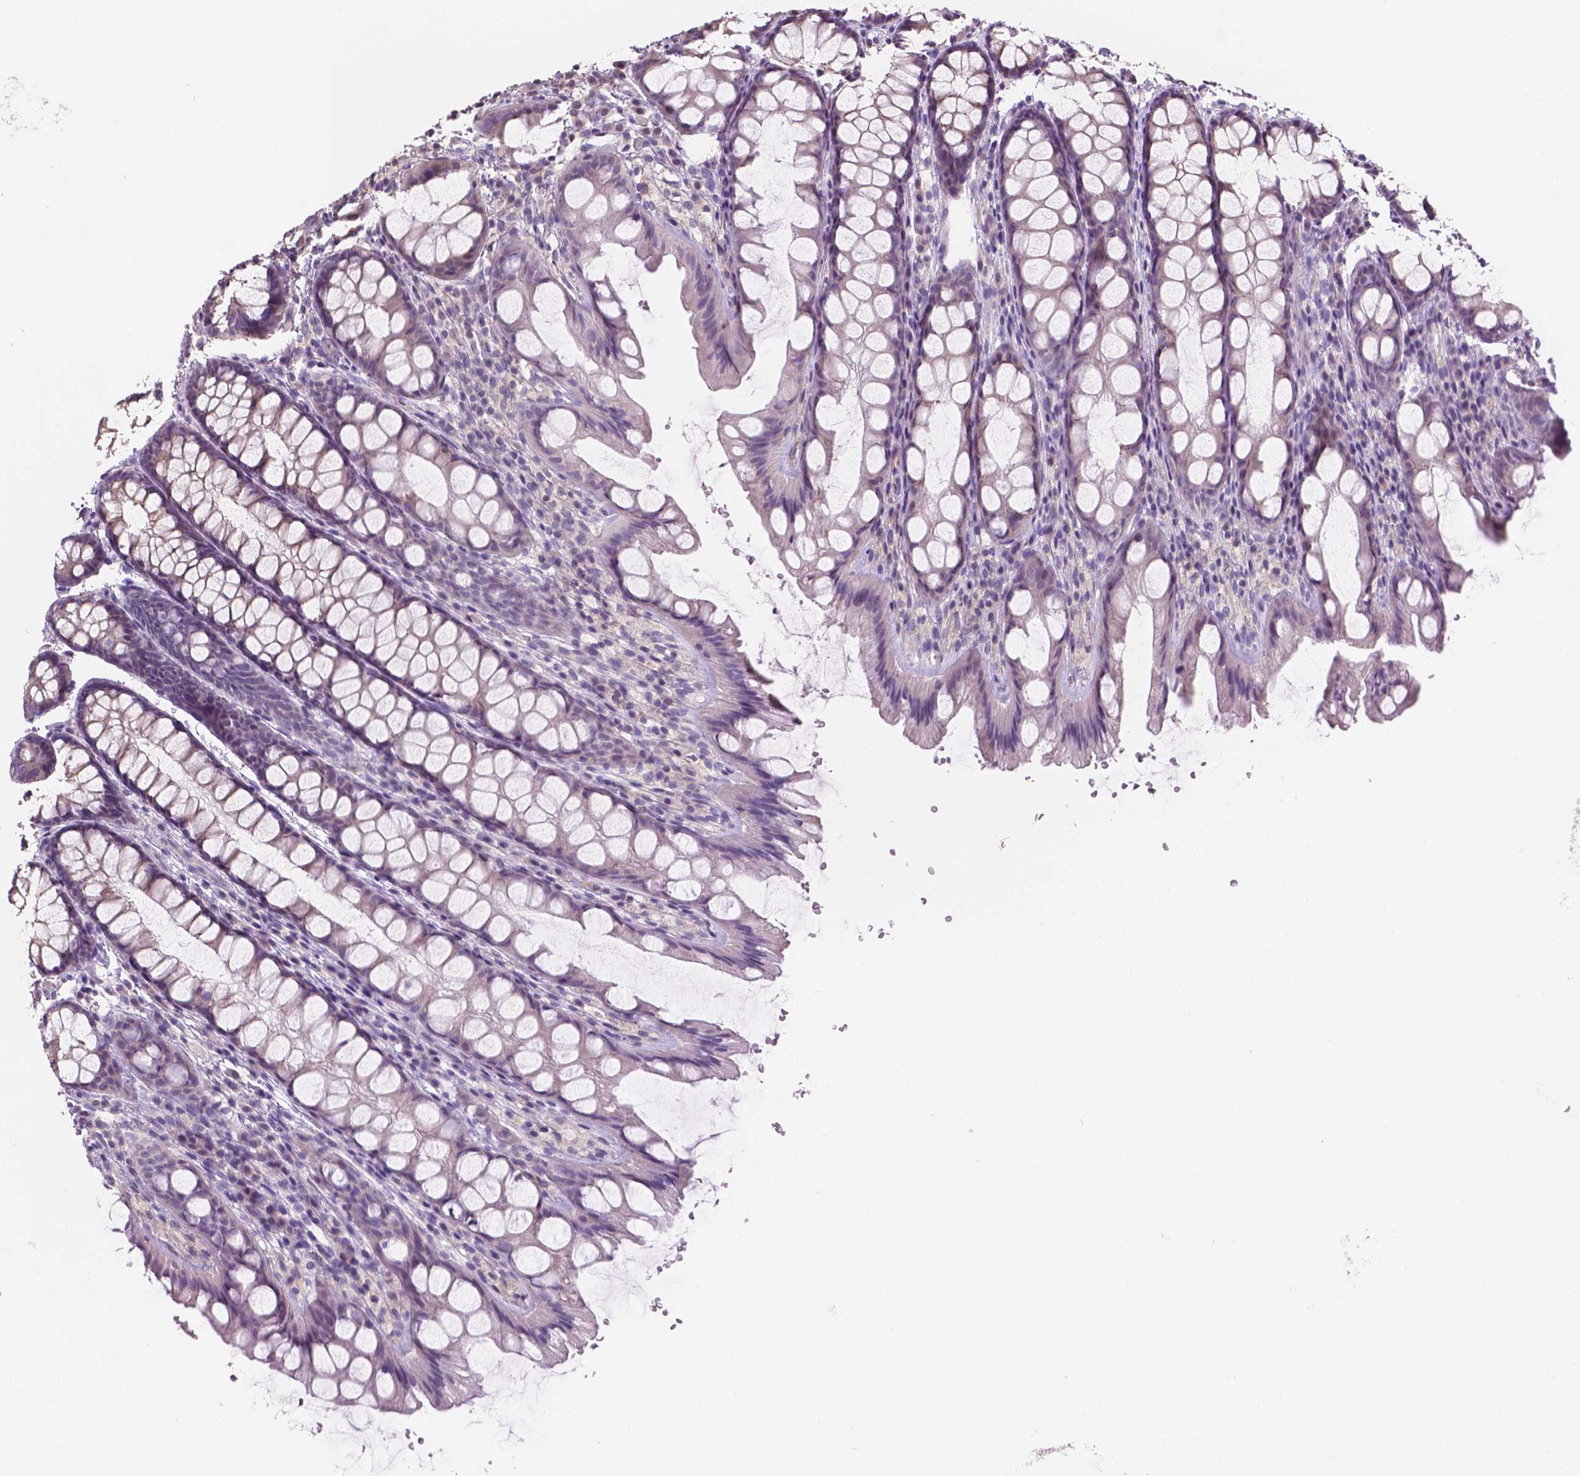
{"staining": {"intensity": "weak", "quantity": "<25%", "location": "cytoplasmic/membranous"}, "tissue": "colon", "cell_type": "Endothelial cells", "image_type": "normal", "snomed": [{"axis": "morphology", "description": "Normal tissue, NOS"}, {"axis": "topography", "description": "Colon"}], "caption": "Endothelial cells are negative for brown protein staining in unremarkable colon. (DAB (3,3'-diaminobenzidine) IHC, high magnification).", "gene": "SBSN", "patient": {"sex": "male", "age": 47}}